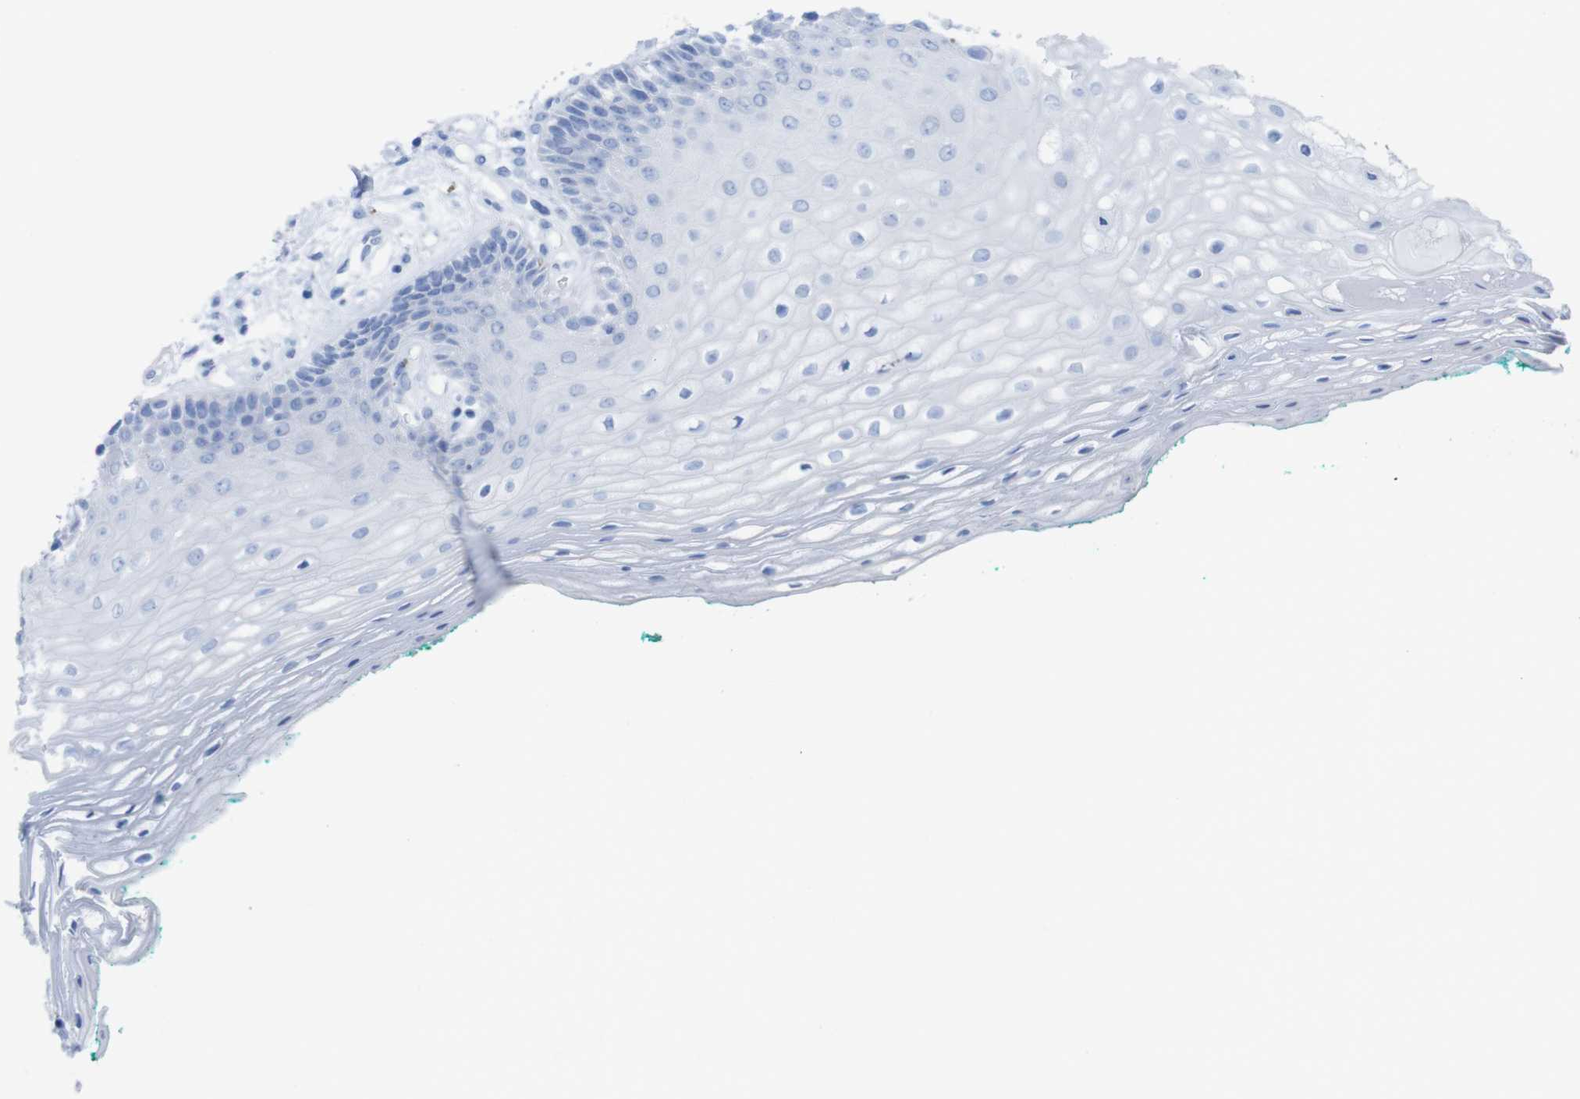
{"staining": {"intensity": "negative", "quantity": "none", "location": "none"}, "tissue": "oral mucosa", "cell_type": "Squamous epithelial cells", "image_type": "normal", "snomed": [{"axis": "morphology", "description": "Normal tissue, NOS"}, {"axis": "topography", "description": "Skeletal muscle"}, {"axis": "topography", "description": "Oral tissue"}, {"axis": "topography", "description": "Peripheral nerve tissue"}], "caption": "Immunohistochemistry of normal oral mucosa exhibits no positivity in squamous epithelial cells.", "gene": "MYH7", "patient": {"sex": "female", "age": 84}}